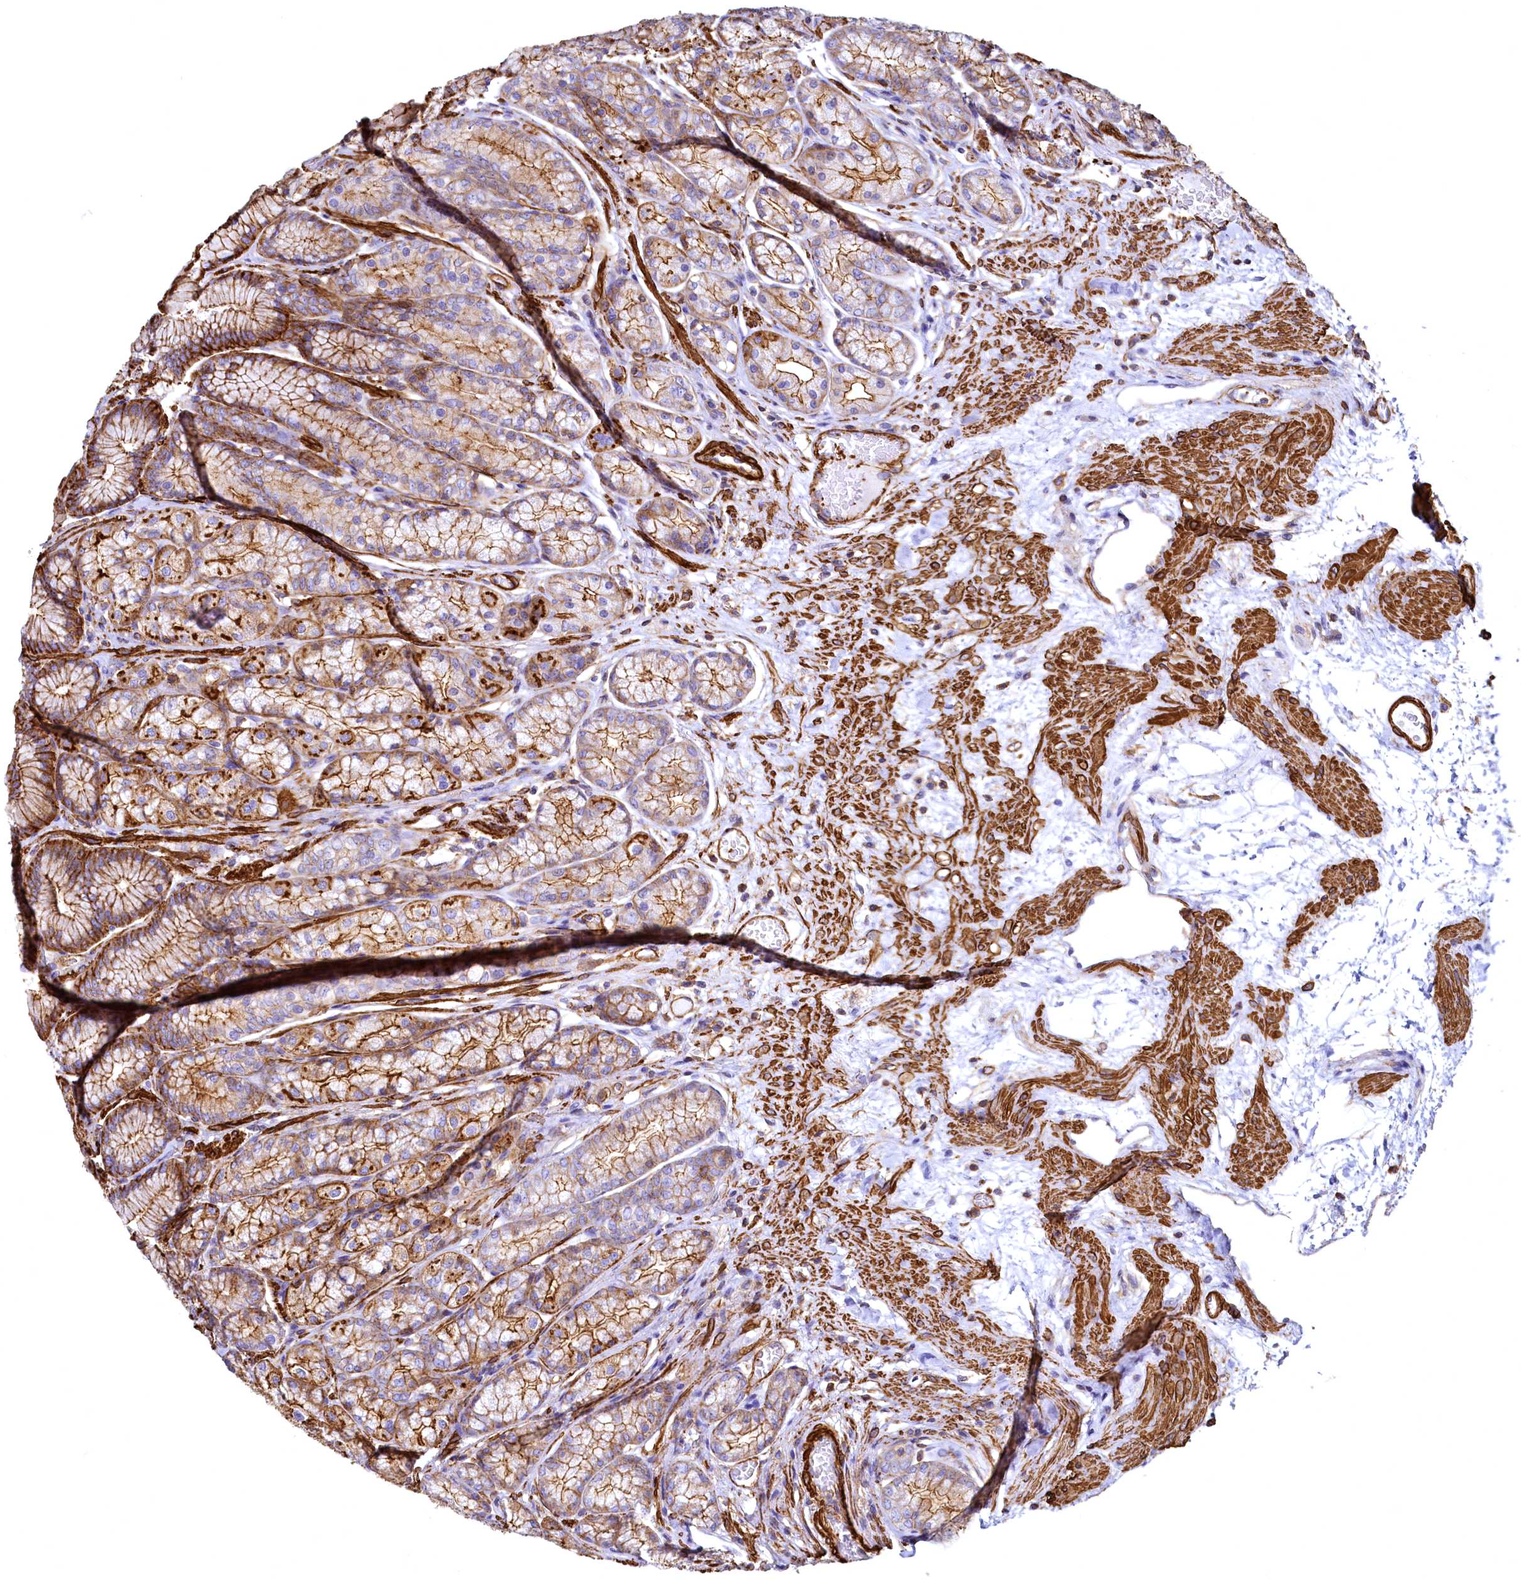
{"staining": {"intensity": "strong", "quantity": ">75%", "location": "cytoplasmic/membranous"}, "tissue": "stomach", "cell_type": "Glandular cells", "image_type": "normal", "snomed": [{"axis": "morphology", "description": "Normal tissue, NOS"}, {"axis": "morphology", "description": "Adenocarcinoma, NOS"}, {"axis": "morphology", "description": "Adenocarcinoma, High grade"}, {"axis": "topography", "description": "Stomach, upper"}, {"axis": "topography", "description": "Stomach"}], "caption": "Human stomach stained with a brown dye shows strong cytoplasmic/membranous positive staining in approximately >75% of glandular cells.", "gene": "THBS1", "patient": {"sex": "female", "age": 65}}